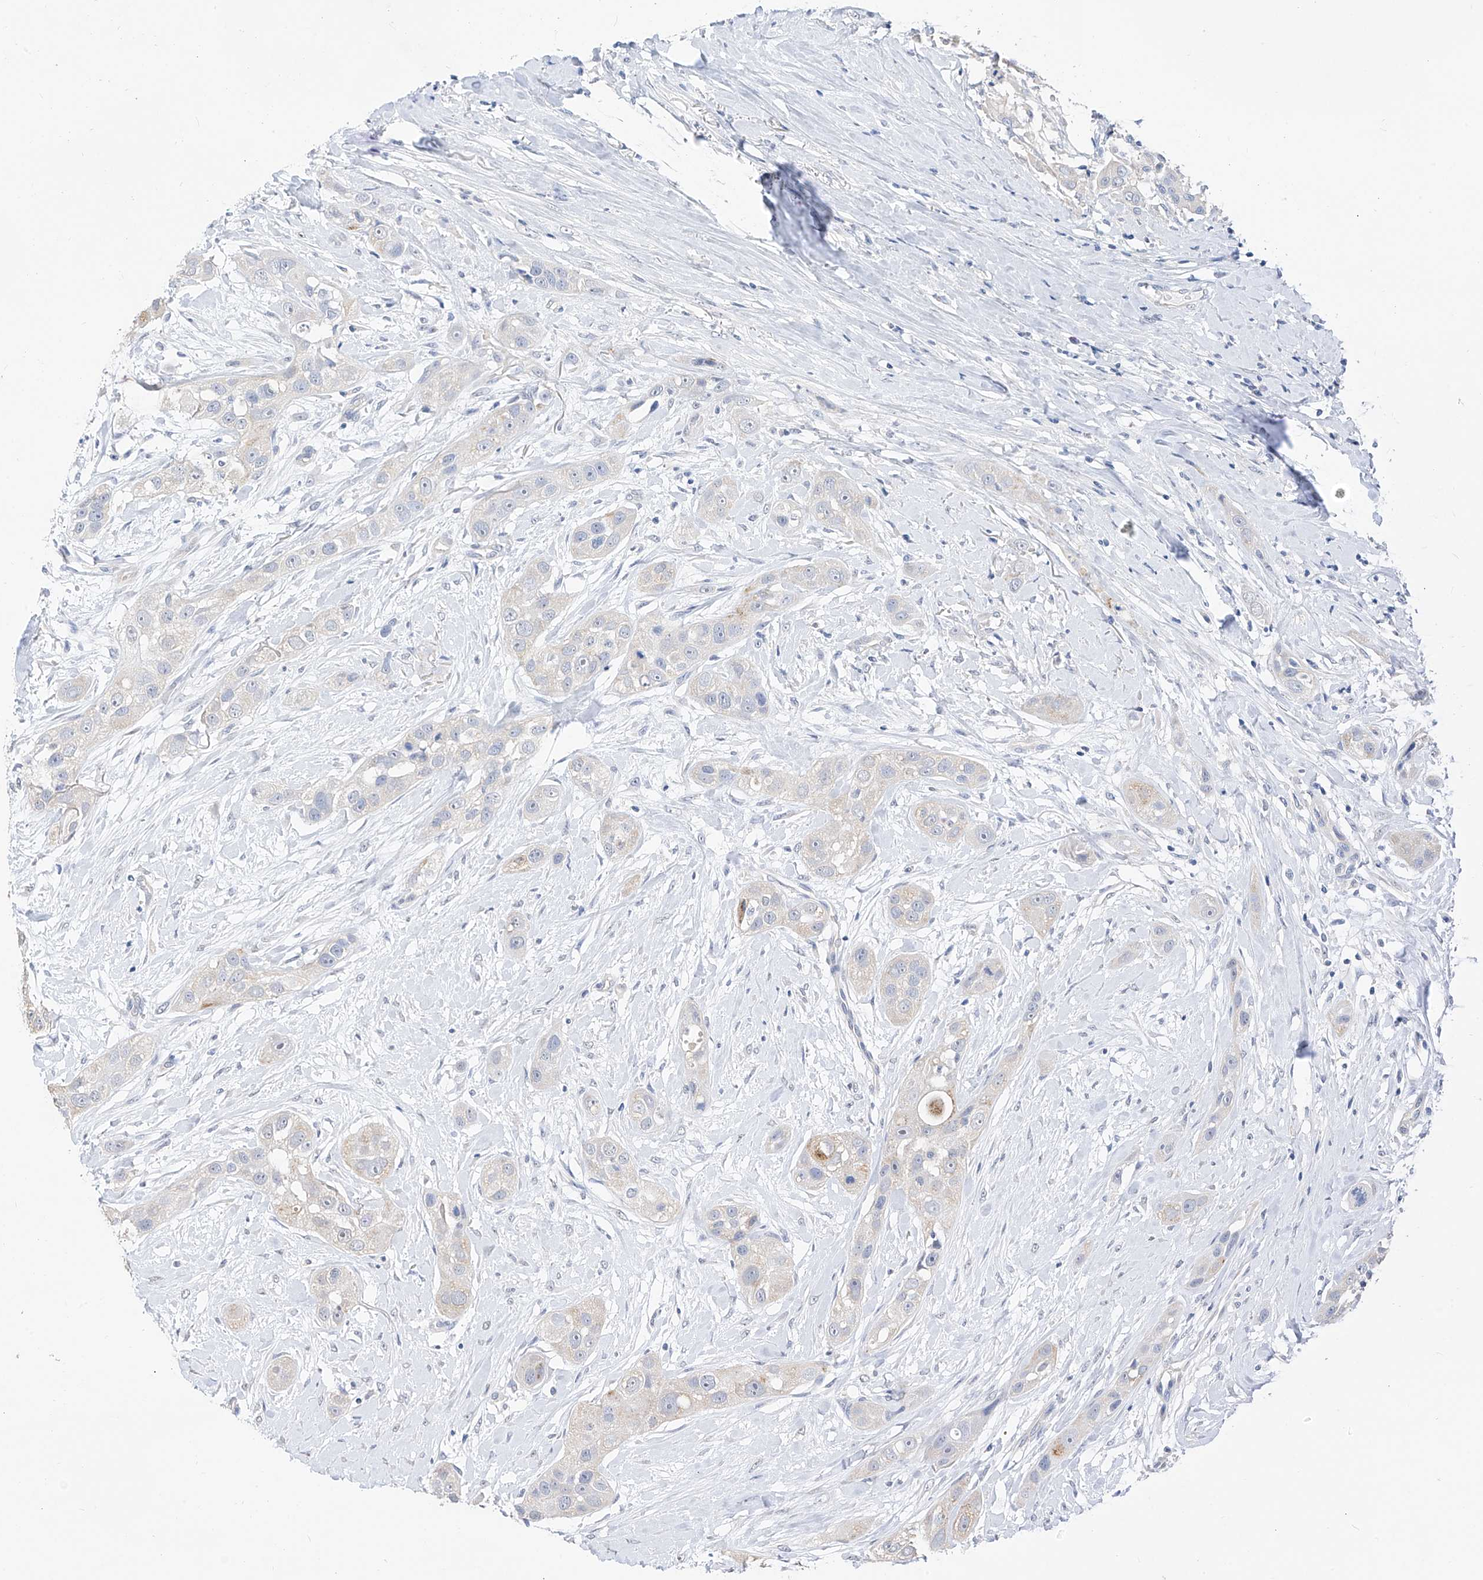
{"staining": {"intensity": "moderate", "quantity": "<25%", "location": "cytoplasmic/membranous"}, "tissue": "head and neck cancer", "cell_type": "Tumor cells", "image_type": "cancer", "snomed": [{"axis": "morphology", "description": "Normal tissue, NOS"}, {"axis": "morphology", "description": "Squamous cell carcinoma, NOS"}, {"axis": "topography", "description": "Skeletal muscle"}, {"axis": "topography", "description": "Head-Neck"}], "caption": "Protein staining demonstrates moderate cytoplasmic/membranous positivity in approximately <25% of tumor cells in squamous cell carcinoma (head and neck). (IHC, brightfield microscopy, high magnification).", "gene": "ZZEF1", "patient": {"sex": "male", "age": 51}}